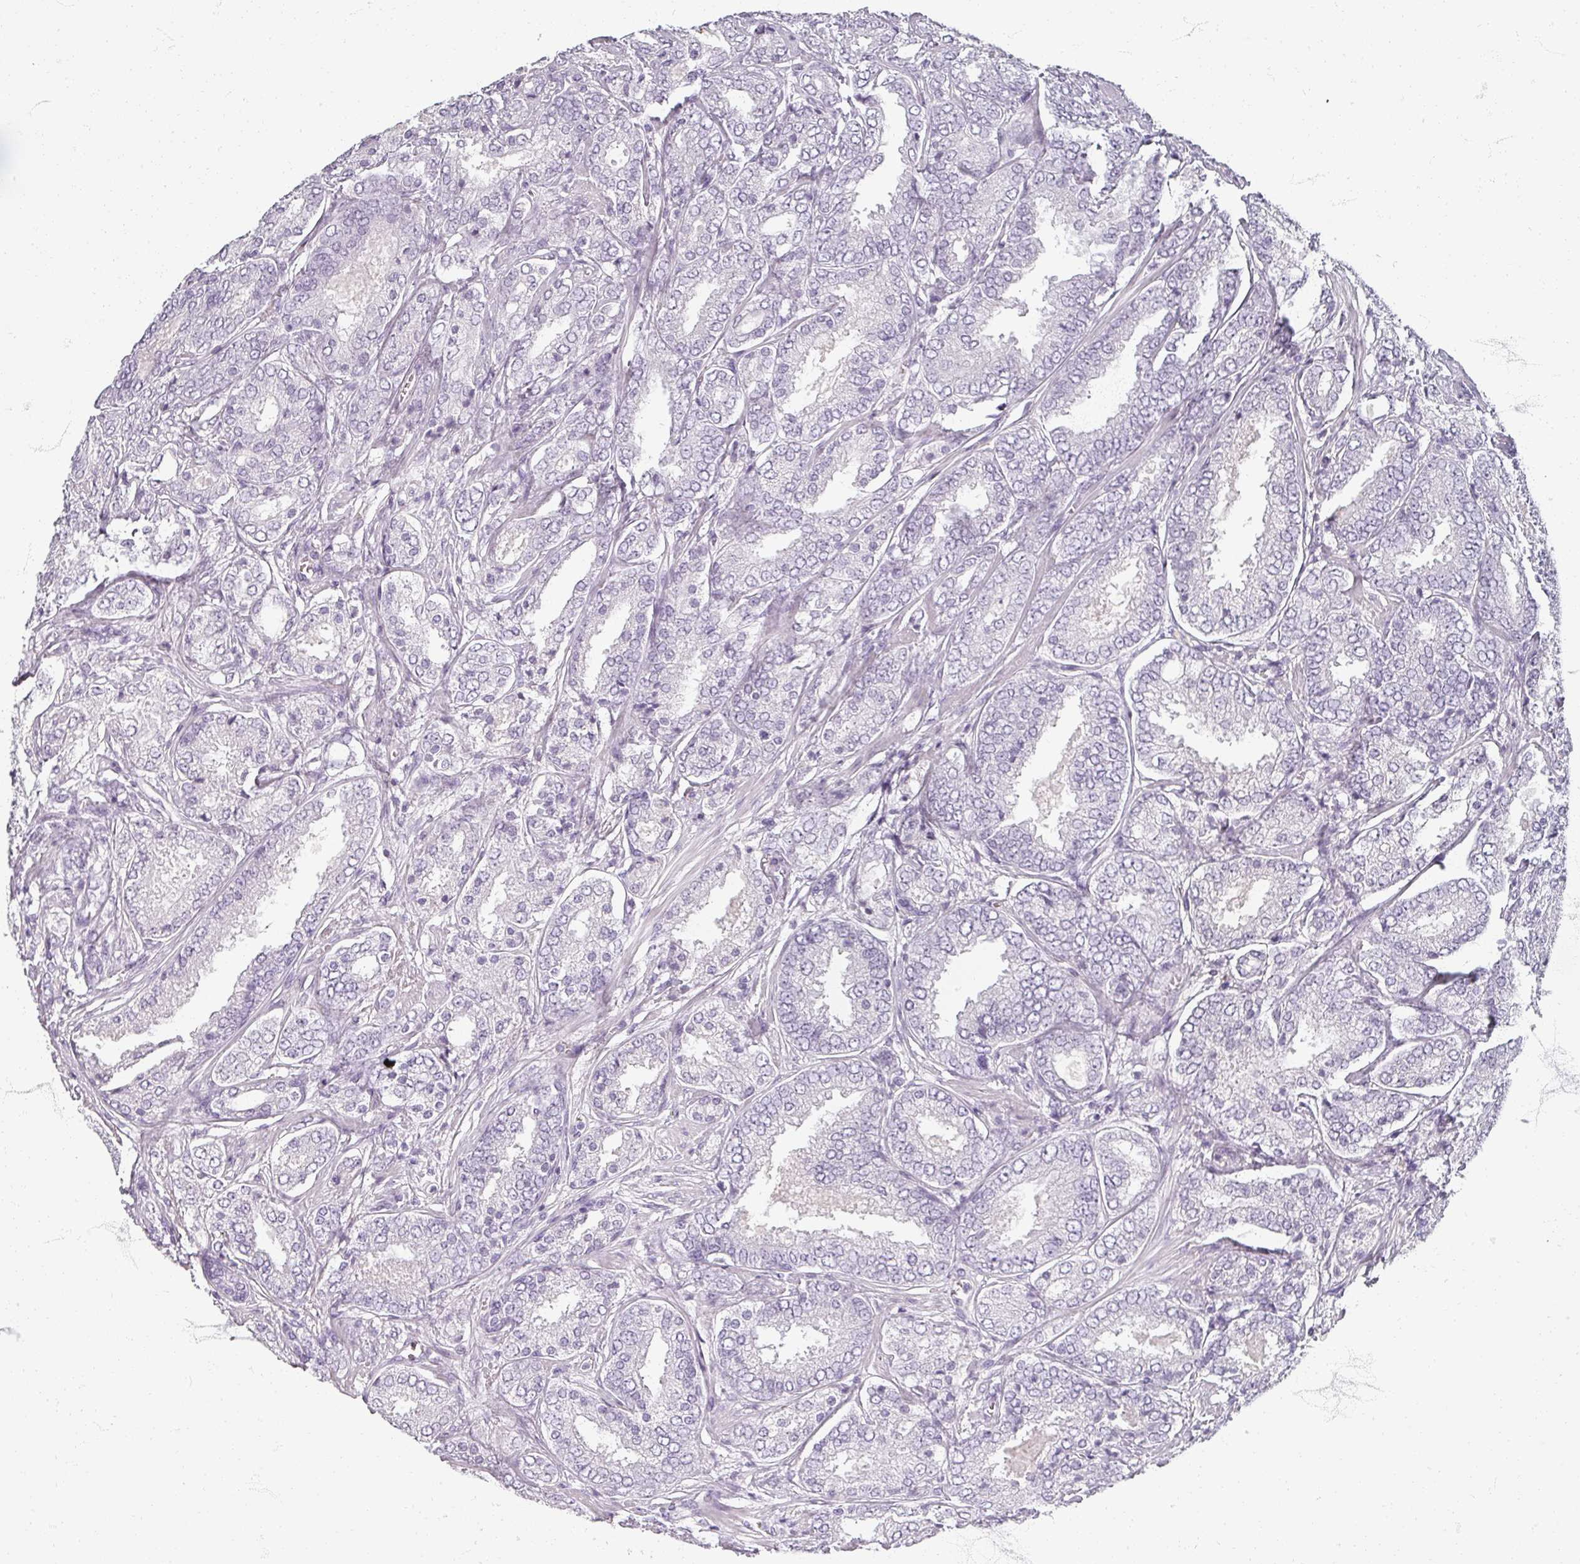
{"staining": {"intensity": "negative", "quantity": "none", "location": "none"}, "tissue": "prostate cancer", "cell_type": "Tumor cells", "image_type": "cancer", "snomed": [{"axis": "morphology", "description": "Adenocarcinoma, High grade"}, {"axis": "topography", "description": "Prostate"}], "caption": "DAB immunohistochemical staining of human prostate cancer (high-grade adenocarcinoma) demonstrates no significant positivity in tumor cells.", "gene": "REG3G", "patient": {"sex": "male", "age": 63}}